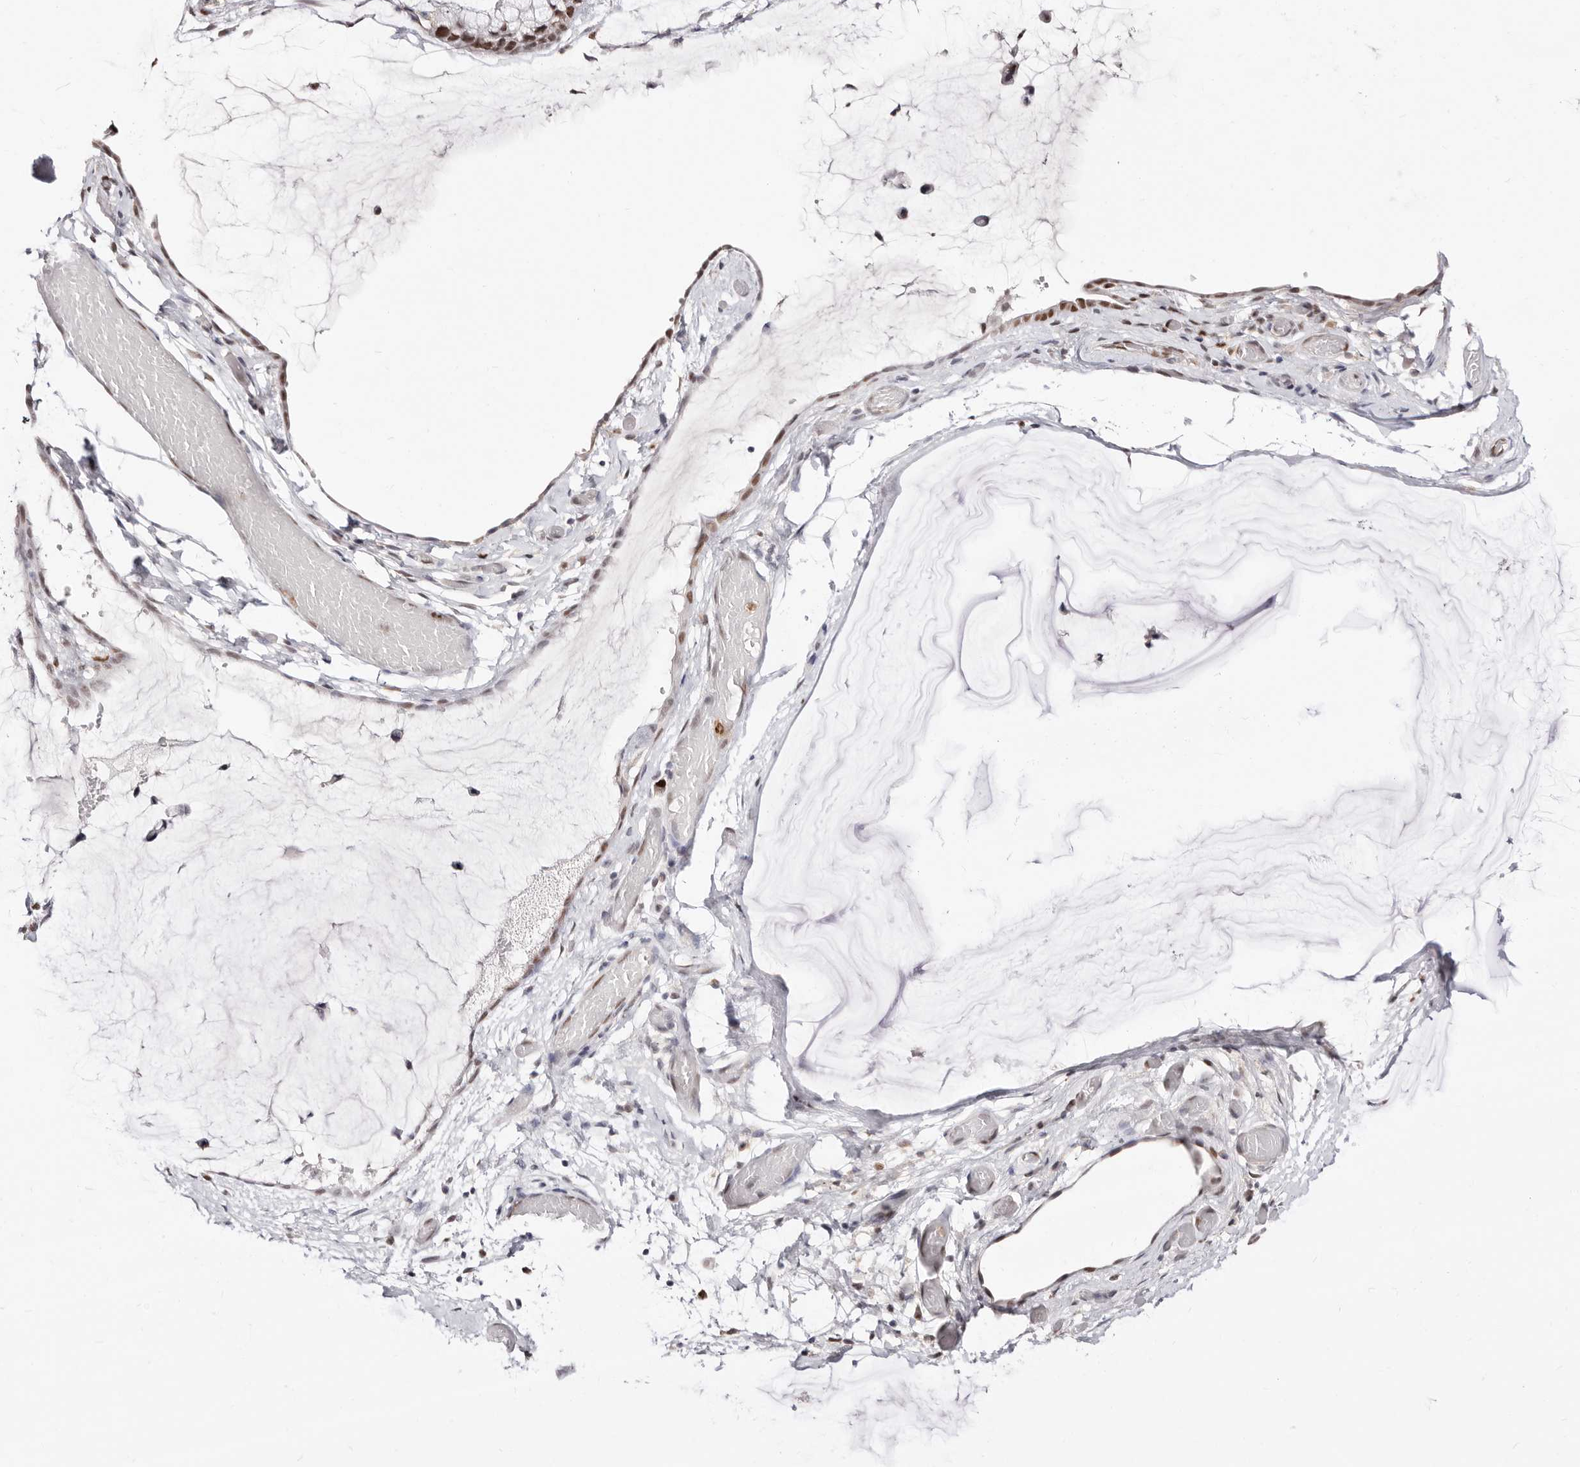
{"staining": {"intensity": "moderate", "quantity": ">75%", "location": "nuclear"}, "tissue": "ovarian cancer", "cell_type": "Tumor cells", "image_type": "cancer", "snomed": [{"axis": "morphology", "description": "Cystadenocarcinoma, mucinous, NOS"}, {"axis": "topography", "description": "Ovary"}], "caption": "About >75% of tumor cells in human ovarian cancer display moderate nuclear protein expression as visualized by brown immunohistochemical staining.", "gene": "TKT", "patient": {"sex": "female", "age": 39}}